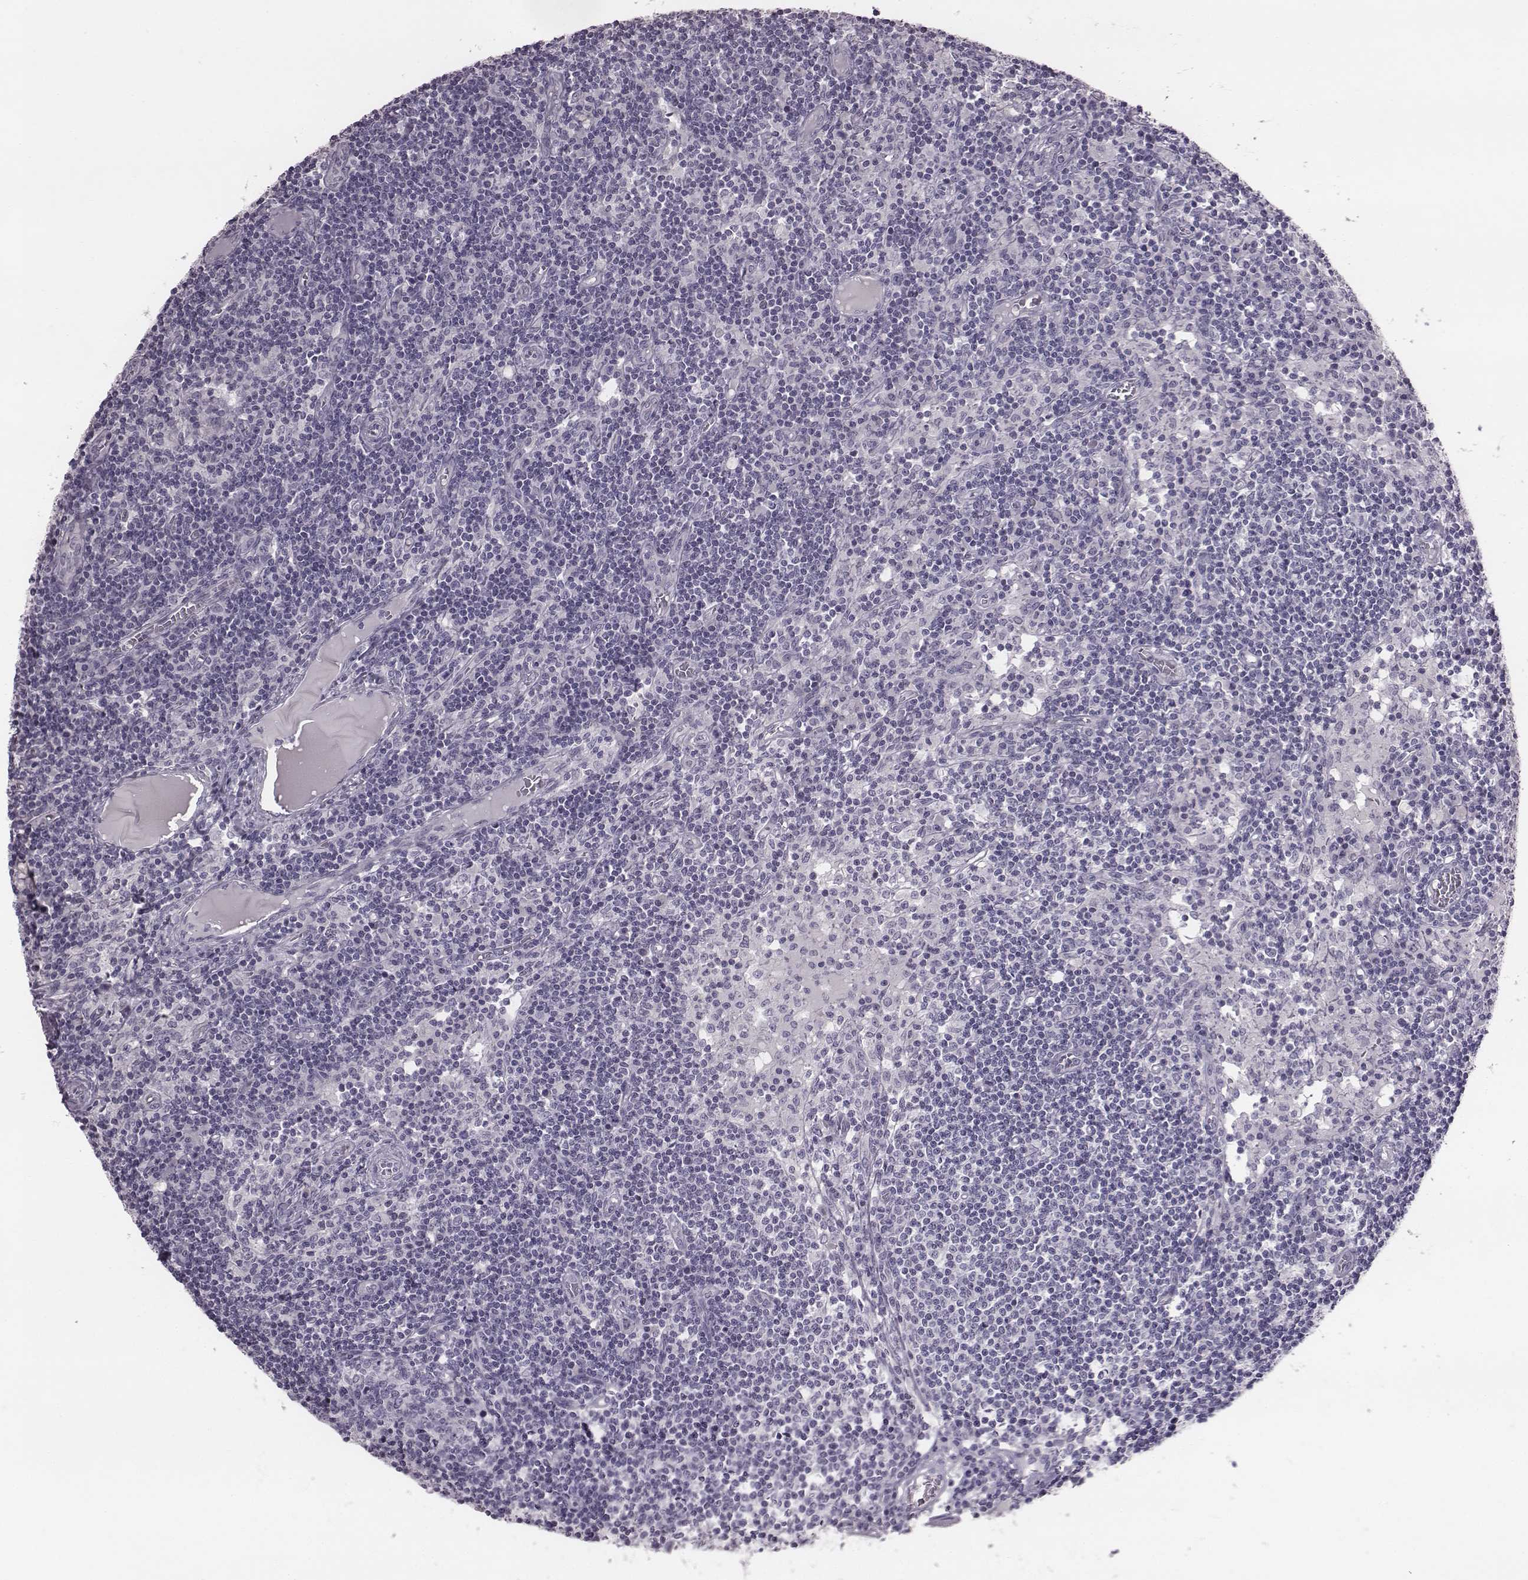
{"staining": {"intensity": "negative", "quantity": "none", "location": "none"}, "tissue": "lymph node", "cell_type": "Germinal center cells", "image_type": "normal", "snomed": [{"axis": "morphology", "description": "Normal tissue, NOS"}, {"axis": "topography", "description": "Lymph node"}], "caption": "Photomicrograph shows no protein expression in germinal center cells of benign lymph node.", "gene": "ENSG00000284762", "patient": {"sex": "female", "age": 72}}